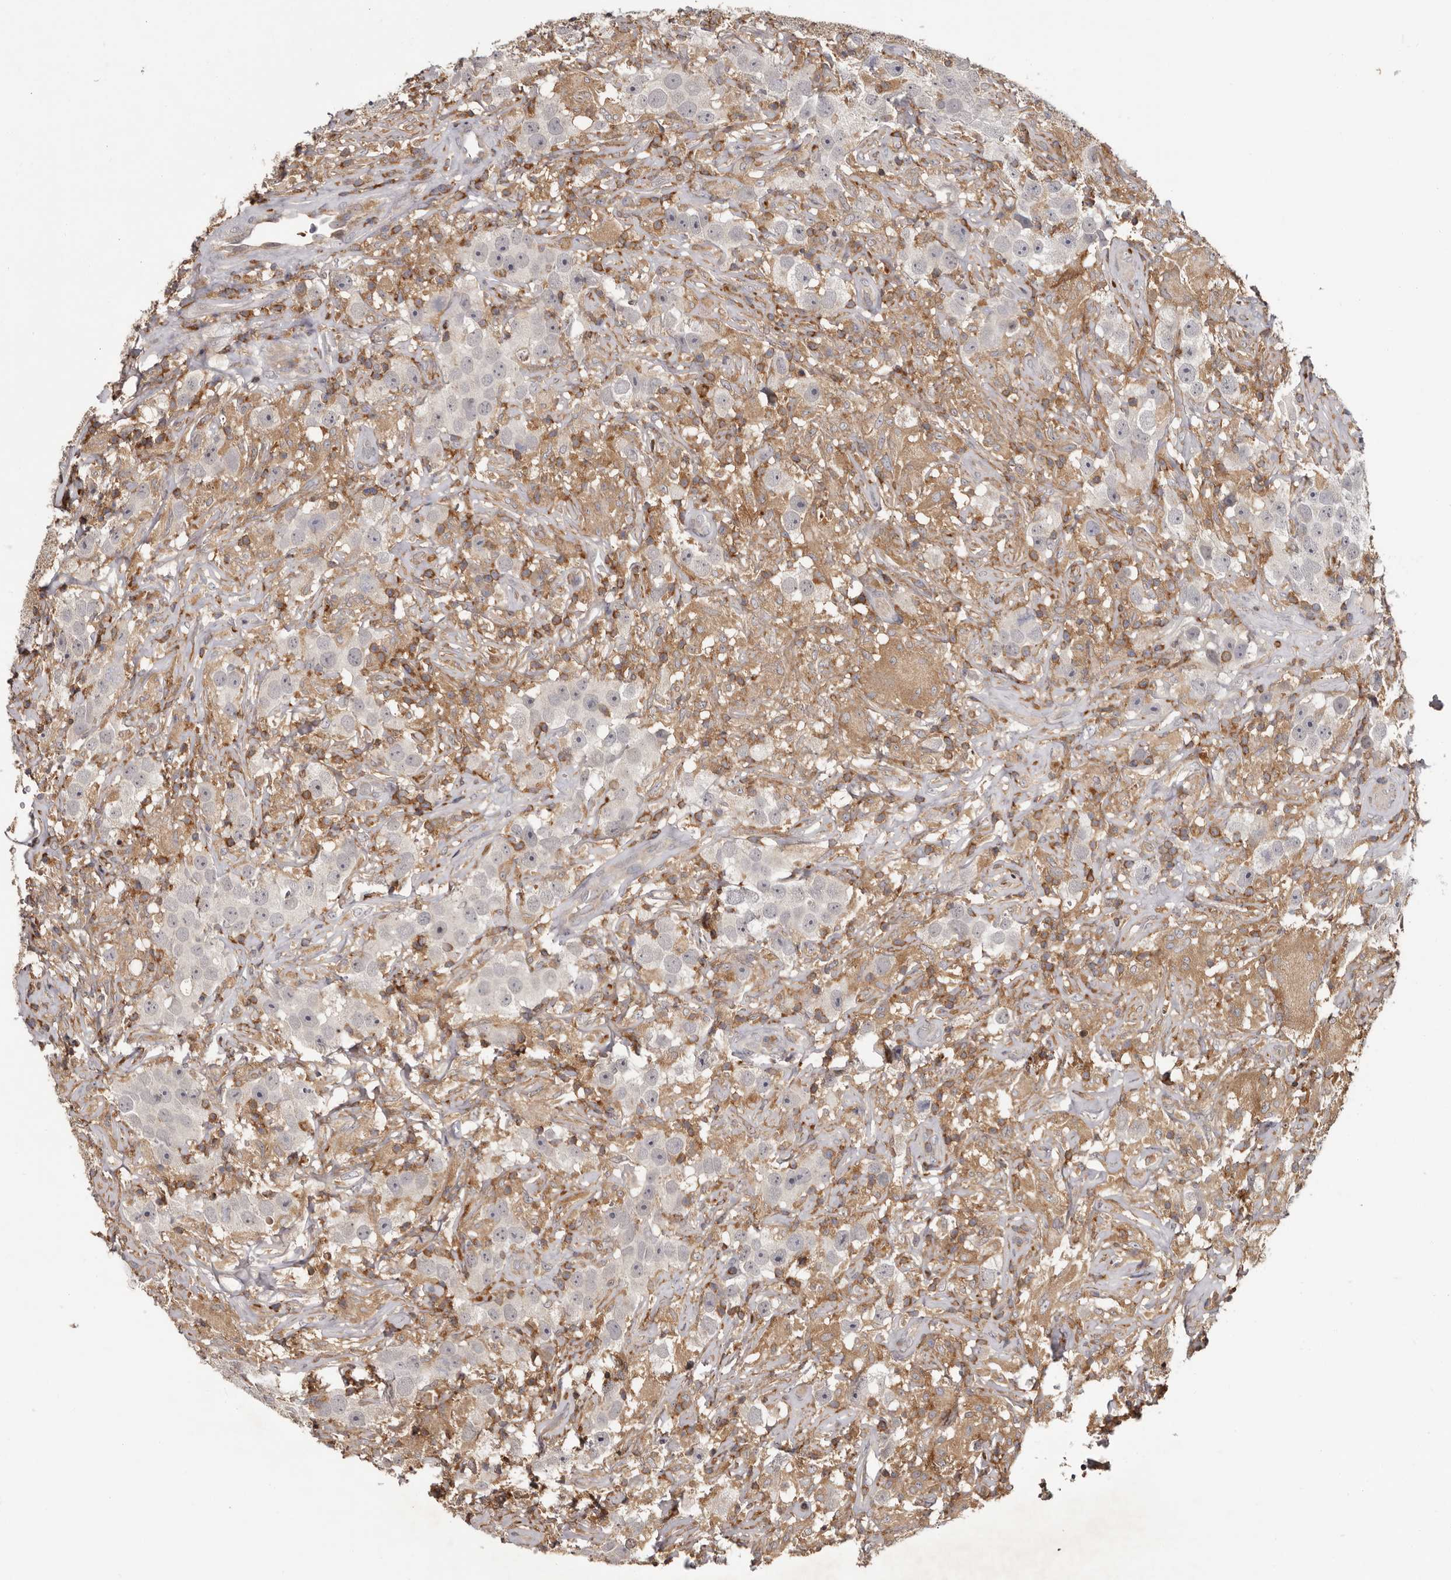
{"staining": {"intensity": "negative", "quantity": "none", "location": "none"}, "tissue": "testis cancer", "cell_type": "Tumor cells", "image_type": "cancer", "snomed": [{"axis": "morphology", "description": "Seminoma, NOS"}, {"axis": "topography", "description": "Testis"}], "caption": "There is no significant expression in tumor cells of seminoma (testis).", "gene": "ANKRD44", "patient": {"sex": "male", "age": 49}}